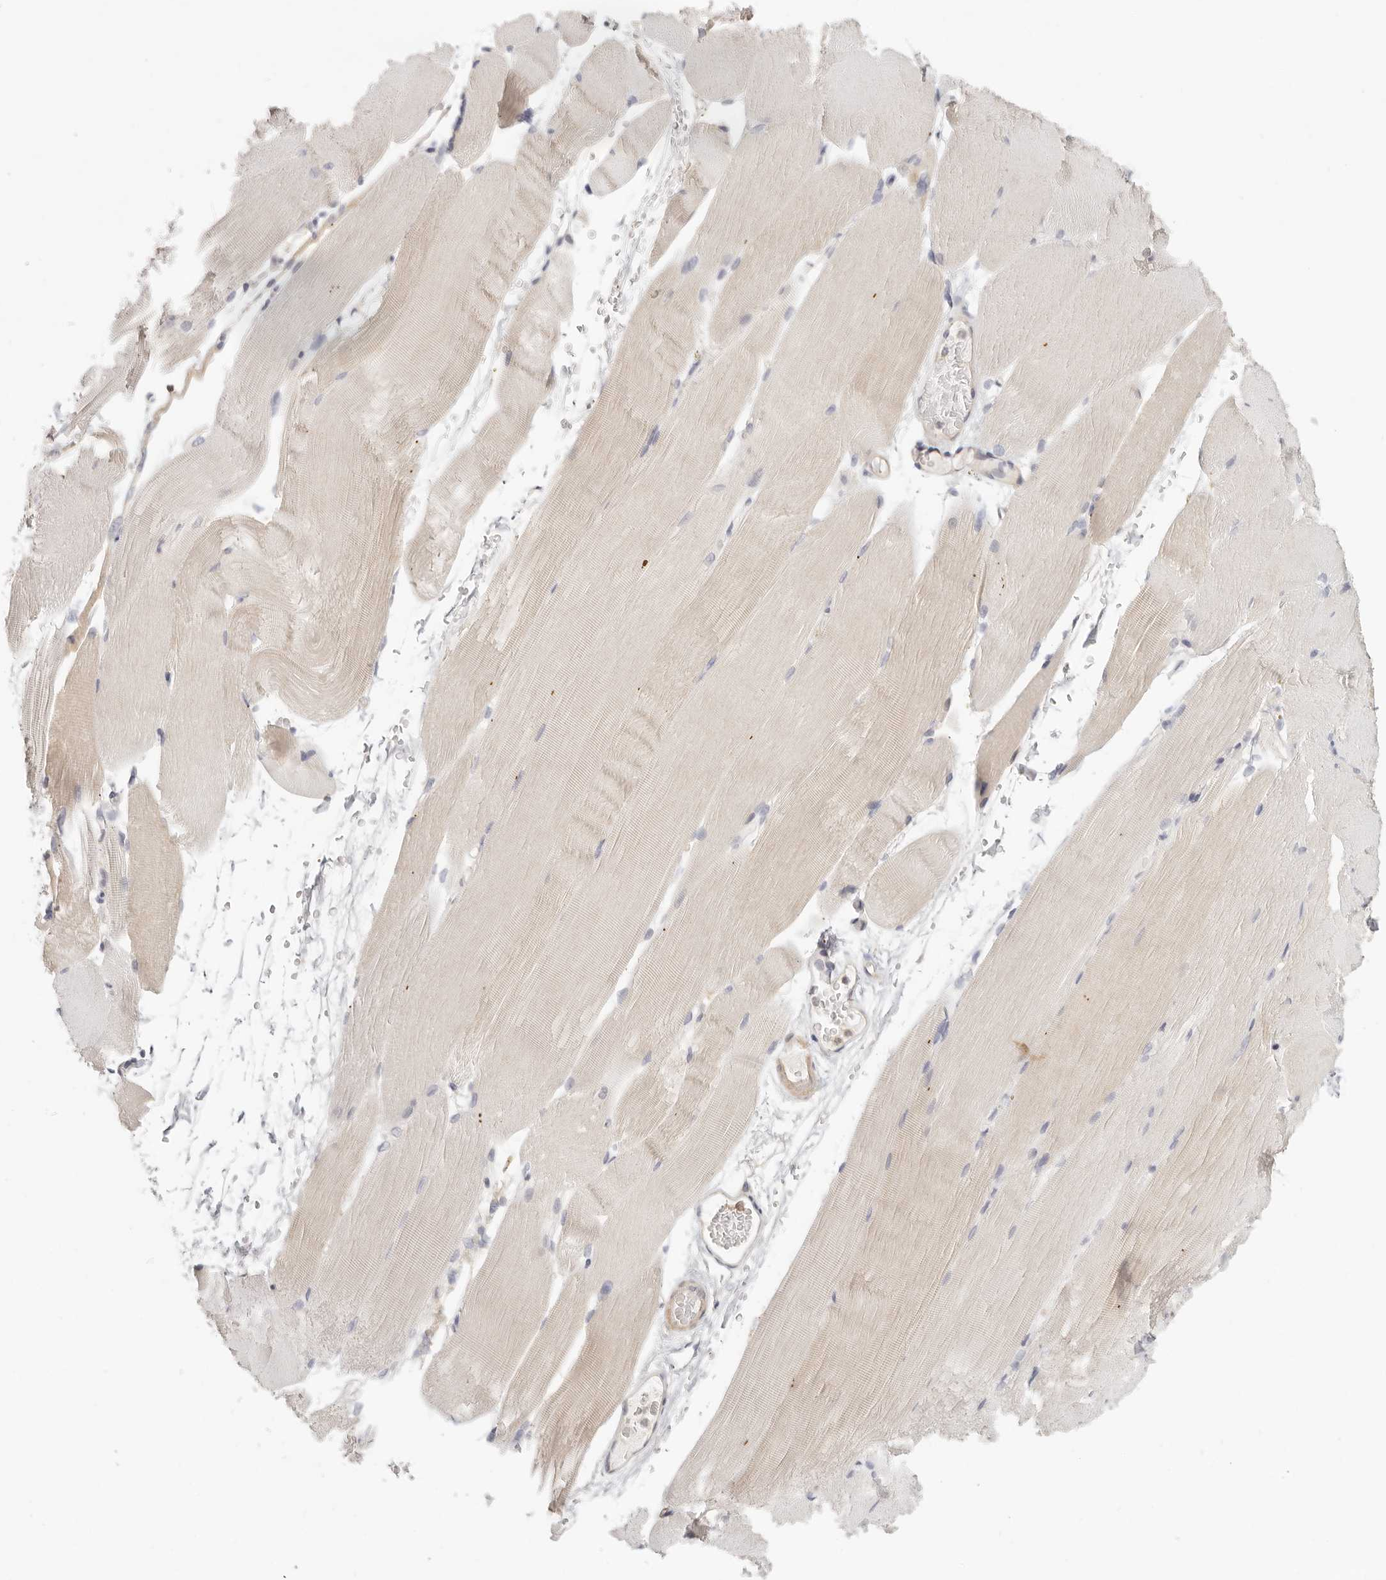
{"staining": {"intensity": "weak", "quantity": "<25%", "location": "cytoplasmic/membranous"}, "tissue": "skeletal muscle", "cell_type": "Myocytes", "image_type": "normal", "snomed": [{"axis": "morphology", "description": "Normal tissue, NOS"}, {"axis": "topography", "description": "Skeletal muscle"}, {"axis": "topography", "description": "Parathyroid gland"}], "caption": "Immunohistochemistry (IHC) photomicrograph of benign skeletal muscle stained for a protein (brown), which shows no expression in myocytes.", "gene": "ANXA9", "patient": {"sex": "female", "age": 37}}